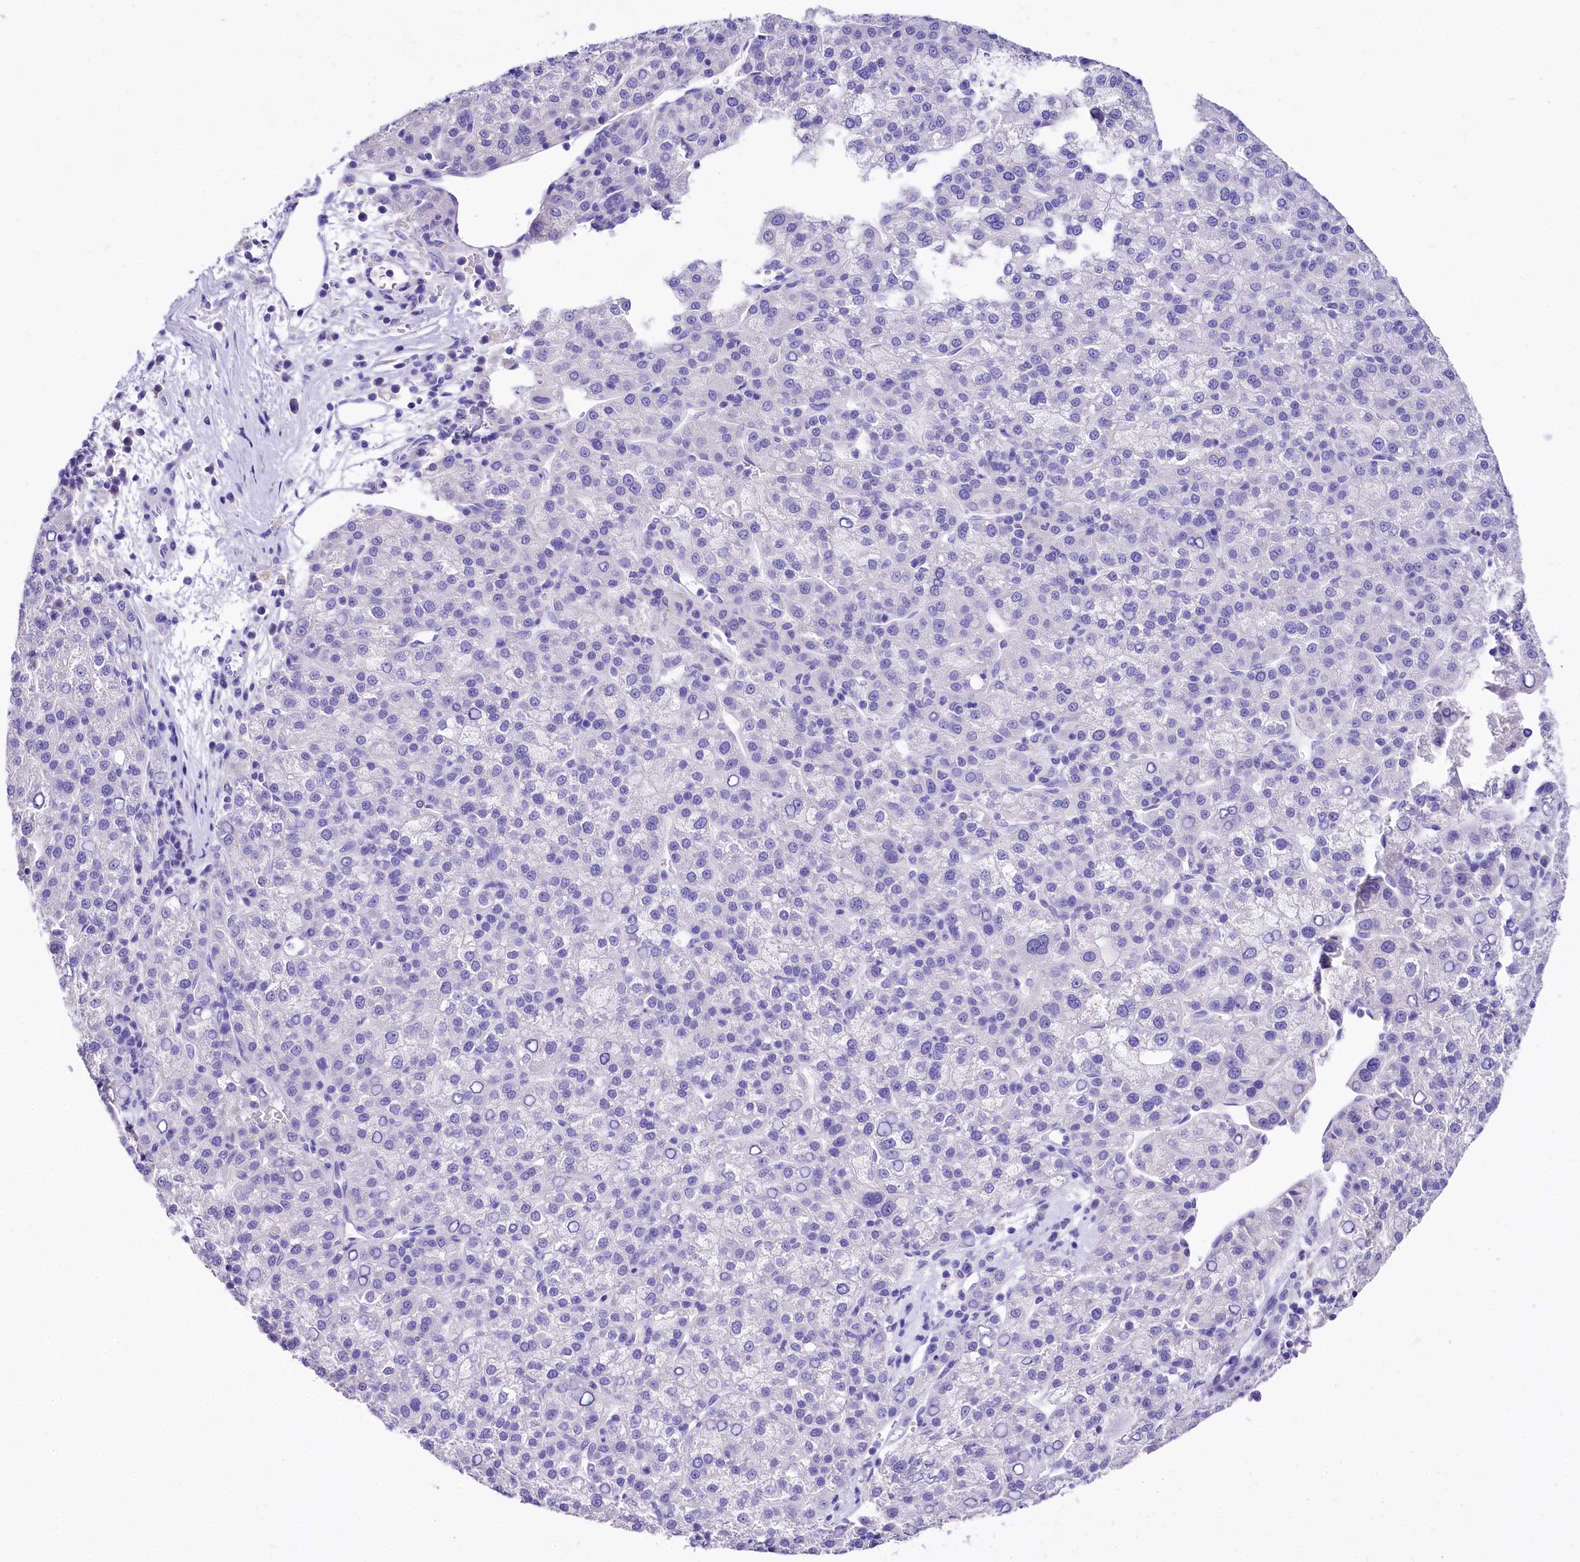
{"staining": {"intensity": "negative", "quantity": "none", "location": "none"}, "tissue": "liver cancer", "cell_type": "Tumor cells", "image_type": "cancer", "snomed": [{"axis": "morphology", "description": "Carcinoma, Hepatocellular, NOS"}, {"axis": "topography", "description": "Liver"}], "caption": "Immunohistochemical staining of human liver cancer (hepatocellular carcinoma) exhibits no significant positivity in tumor cells.", "gene": "A2ML1", "patient": {"sex": "female", "age": 58}}